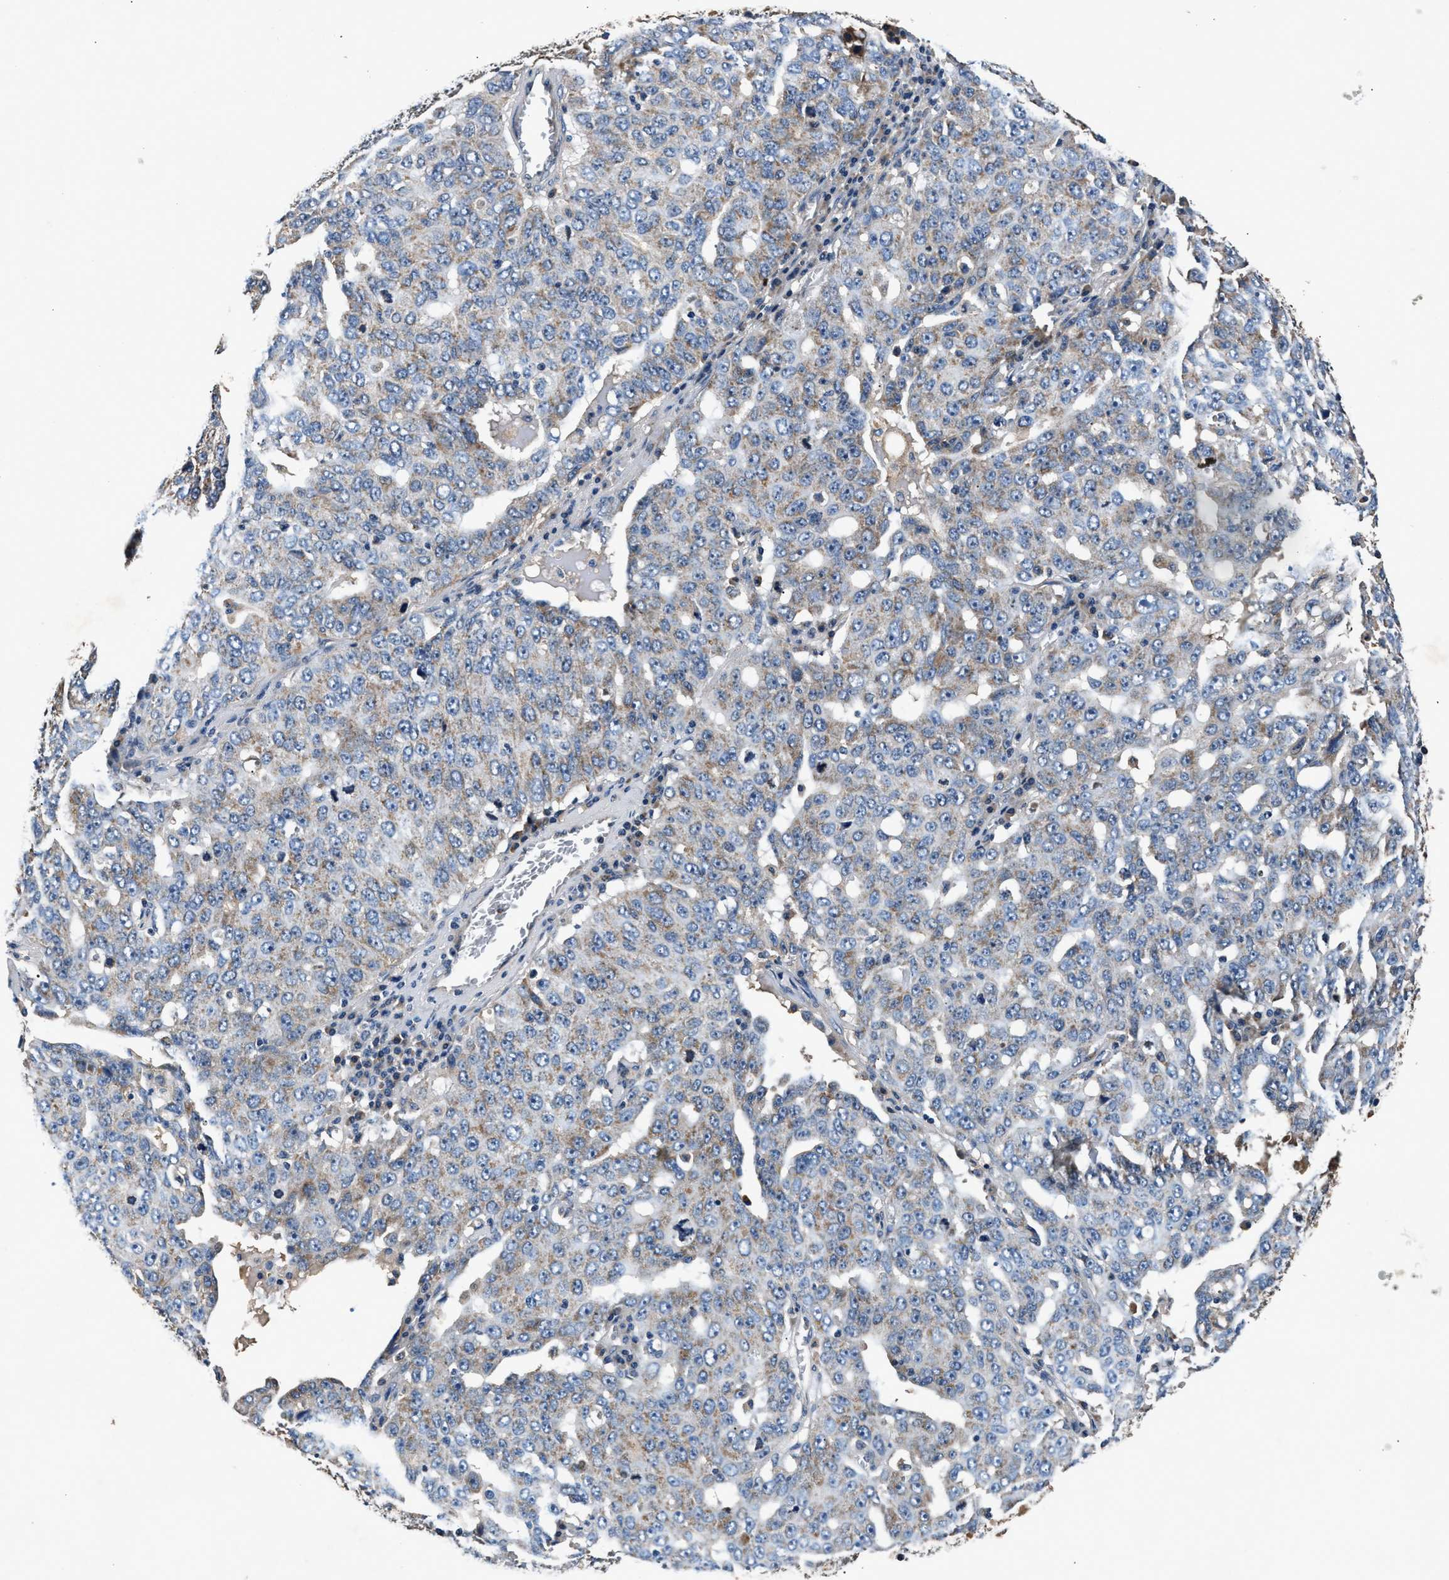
{"staining": {"intensity": "weak", "quantity": "<25%", "location": "cytoplasmic/membranous"}, "tissue": "ovarian cancer", "cell_type": "Tumor cells", "image_type": "cancer", "snomed": [{"axis": "morphology", "description": "Carcinoma, endometroid"}, {"axis": "topography", "description": "Ovary"}], "caption": "DAB immunohistochemical staining of ovarian cancer (endometroid carcinoma) reveals no significant expression in tumor cells.", "gene": "IMMT", "patient": {"sex": "female", "age": 62}}